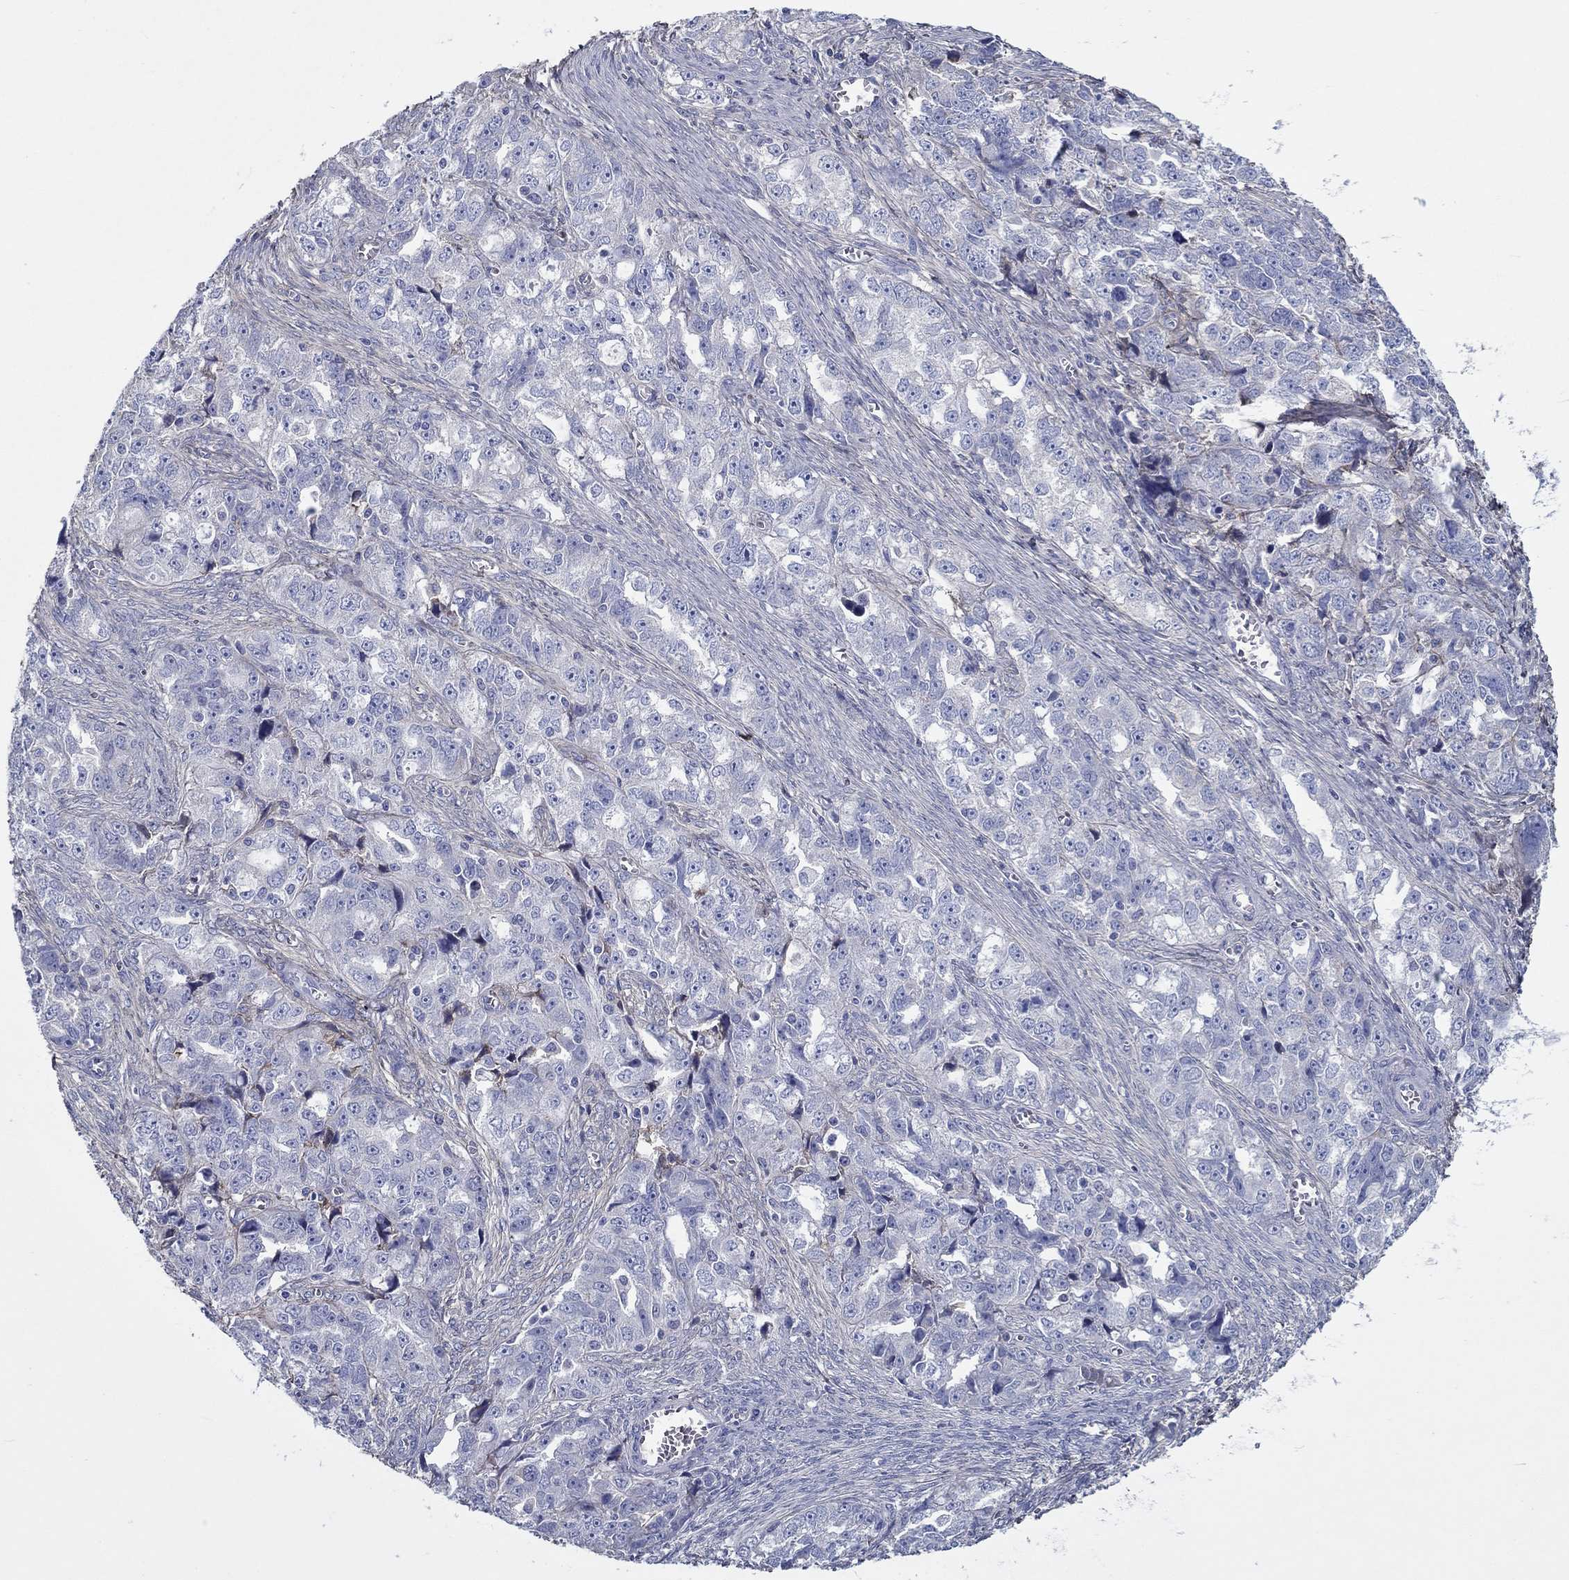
{"staining": {"intensity": "negative", "quantity": "none", "location": "none"}, "tissue": "ovarian cancer", "cell_type": "Tumor cells", "image_type": "cancer", "snomed": [{"axis": "morphology", "description": "Cystadenocarcinoma, serous, NOS"}, {"axis": "topography", "description": "Ovary"}], "caption": "Histopathology image shows no significant protein expression in tumor cells of ovarian cancer.", "gene": "TGFBI", "patient": {"sex": "female", "age": 51}}